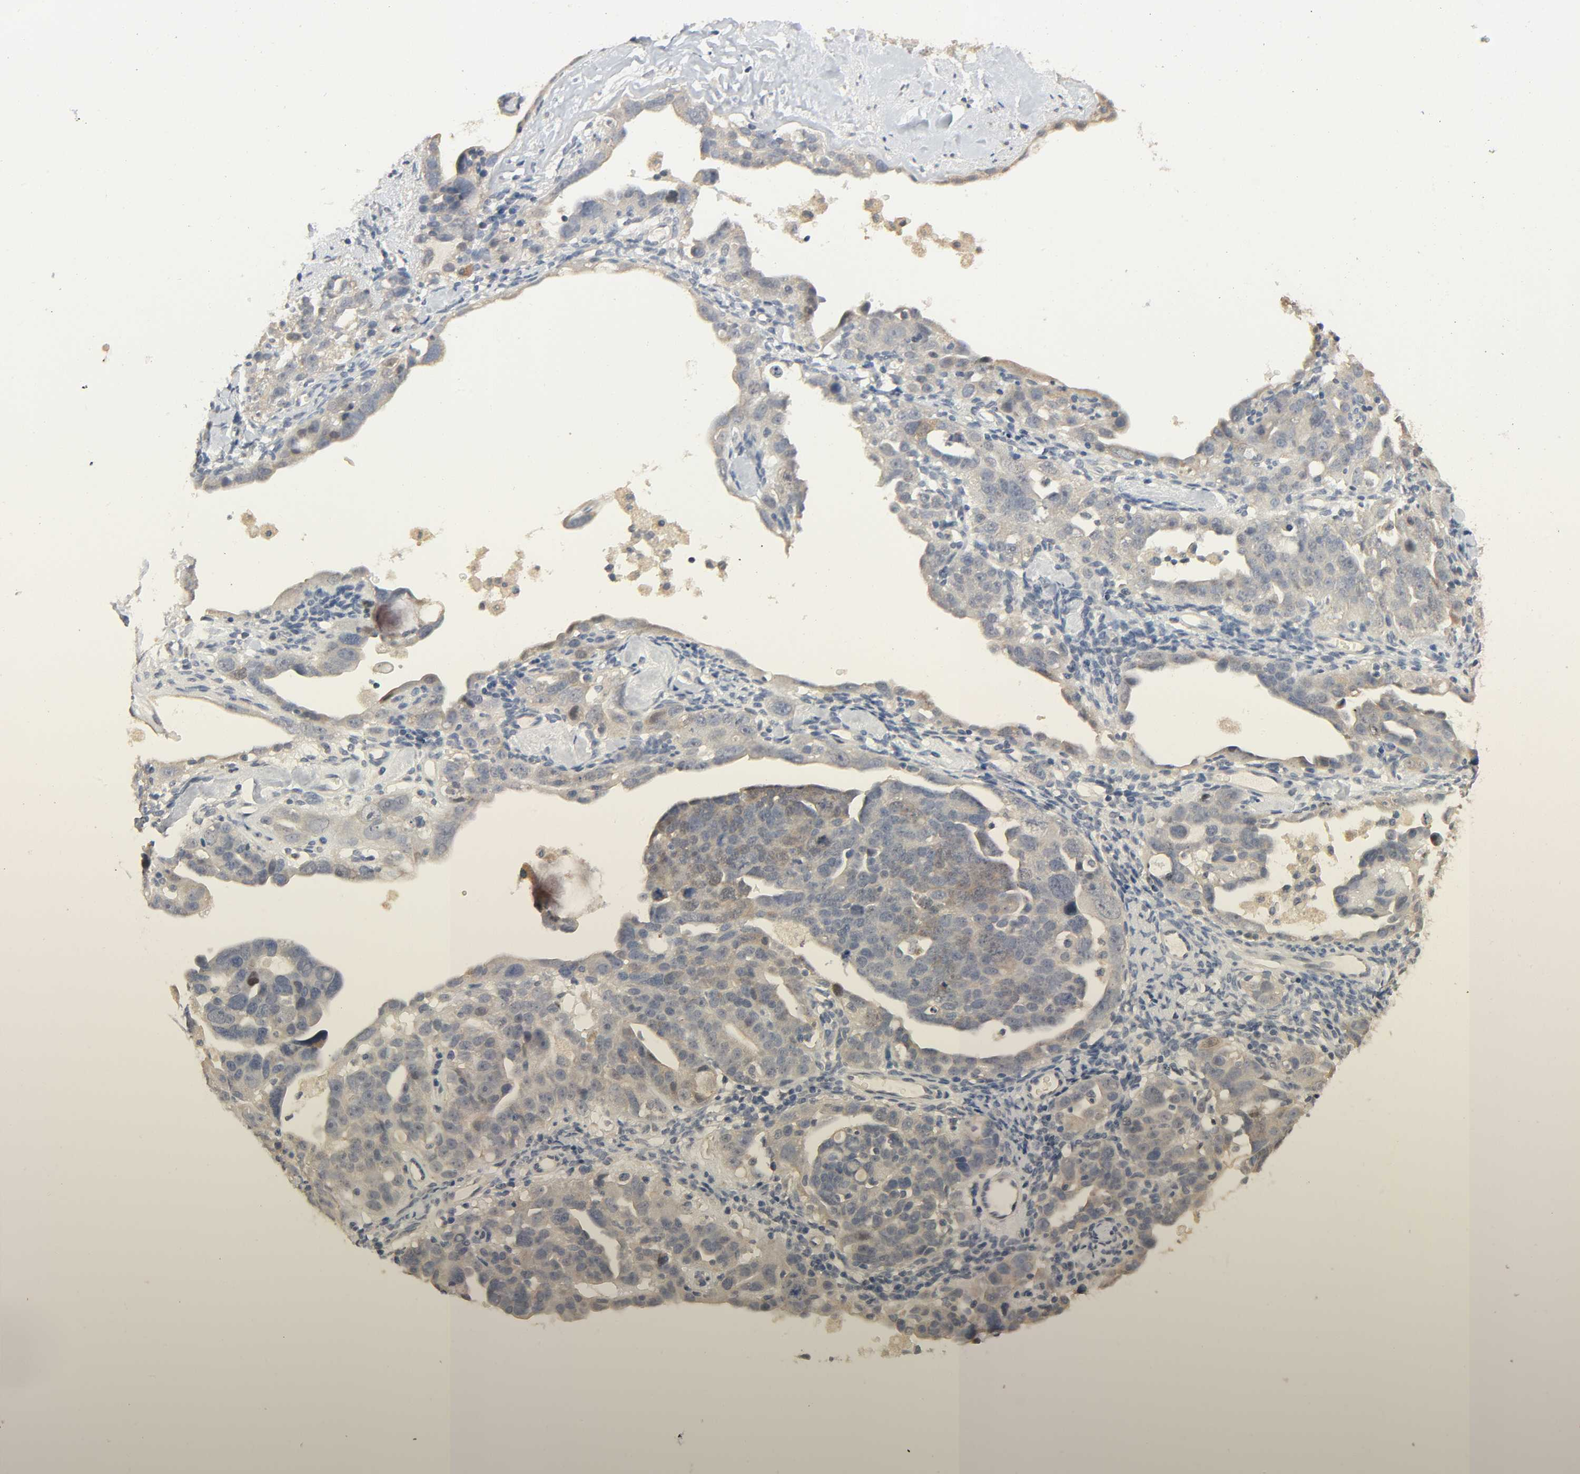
{"staining": {"intensity": "weak", "quantity": "25%-75%", "location": "cytoplasmic/membranous"}, "tissue": "ovarian cancer", "cell_type": "Tumor cells", "image_type": "cancer", "snomed": [{"axis": "morphology", "description": "Cystadenocarcinoma, serous, NOS"}, {"axis": "topography", "description": "Ovary"}], "caption": "DAB (3,3'-diaminobenzidine) immunohistochemical staining of ovarian cancer shows weak cytoplasmic/membranous protein expression in about 25%-75% of tumor cells.", "gene": "MAGEA8", "patient": {"sex": "female", "age": 66}}